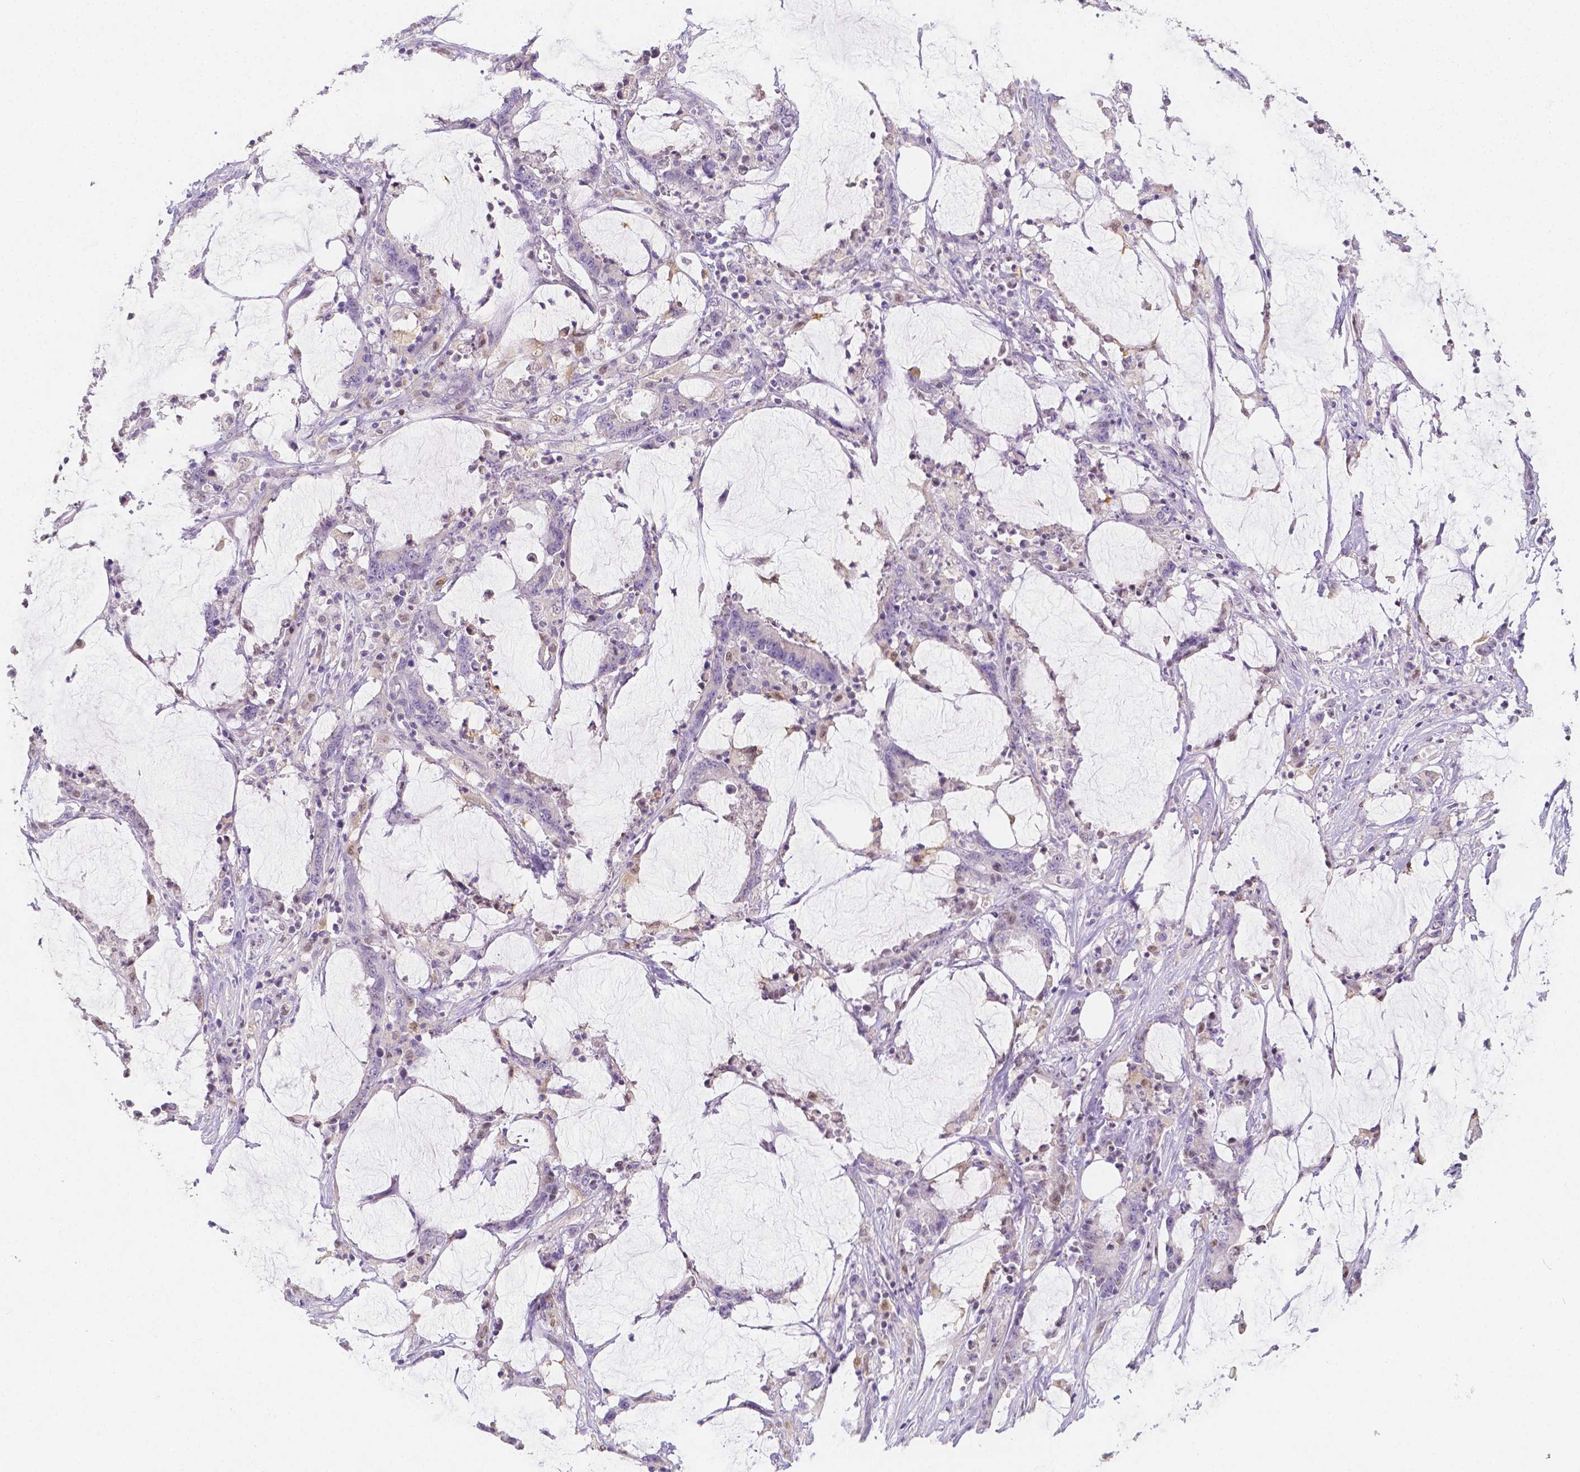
{"staining": {"intensity": "negative", "quantity": "none", "location": "none"}, "tissue": "stomach cancer", "cell_type": "Tumor cells", "image_type": "cancer", "snomed": [{"axis": "morphology", "description": "Adenocarcinoma, NOS"}, {"axis": "topography", "description": "Stomach, upper"}], "caption": "The histopathology image reveals no significant staining in tumor cells of adenocarcinoma (stomach).", "gene": "SGTB", "patient": {"sex": "male", "age": 68}}